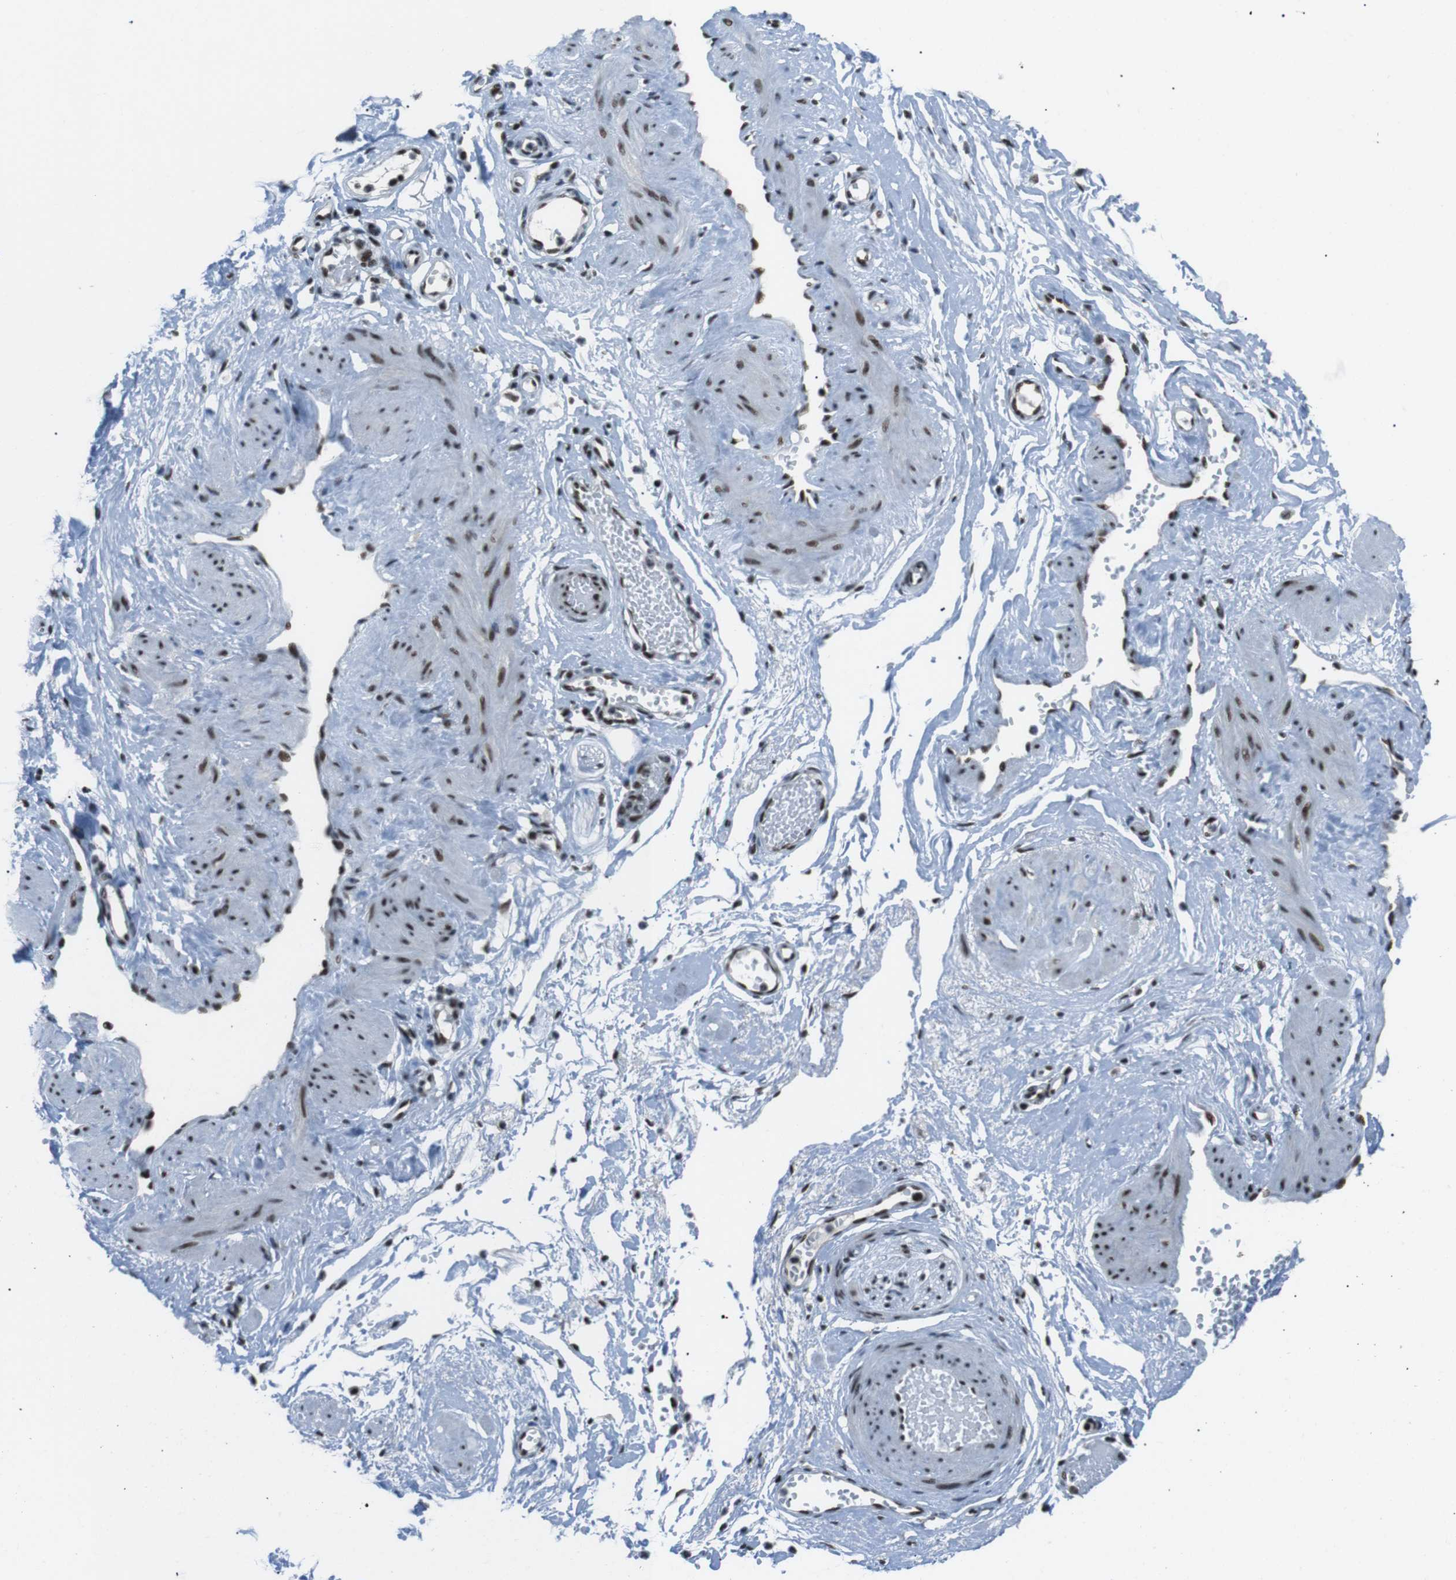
{"staining": {"intensity": "weak", "quantity": "25%-75%", "location": "nuclear"}, "tissue": "adipose tissue", "cell_type": "Adipocytes", "image_type": "normal", "snomed": [{"axis": "morphology", "description": "Normal tissue, NOS"}, {"axis": "topography", "description": "Soft tissue"}, {"axis": "topography", "description": "Vascular tissue"}], "caption": "Brown immunohistochemical staining in unremarkable human adipose tissue shows weak nuclear positivity in approximately 25%-75% of adipocytes.", "gene": "TAF1", "patient": {"sex": "female", "age": 35}}